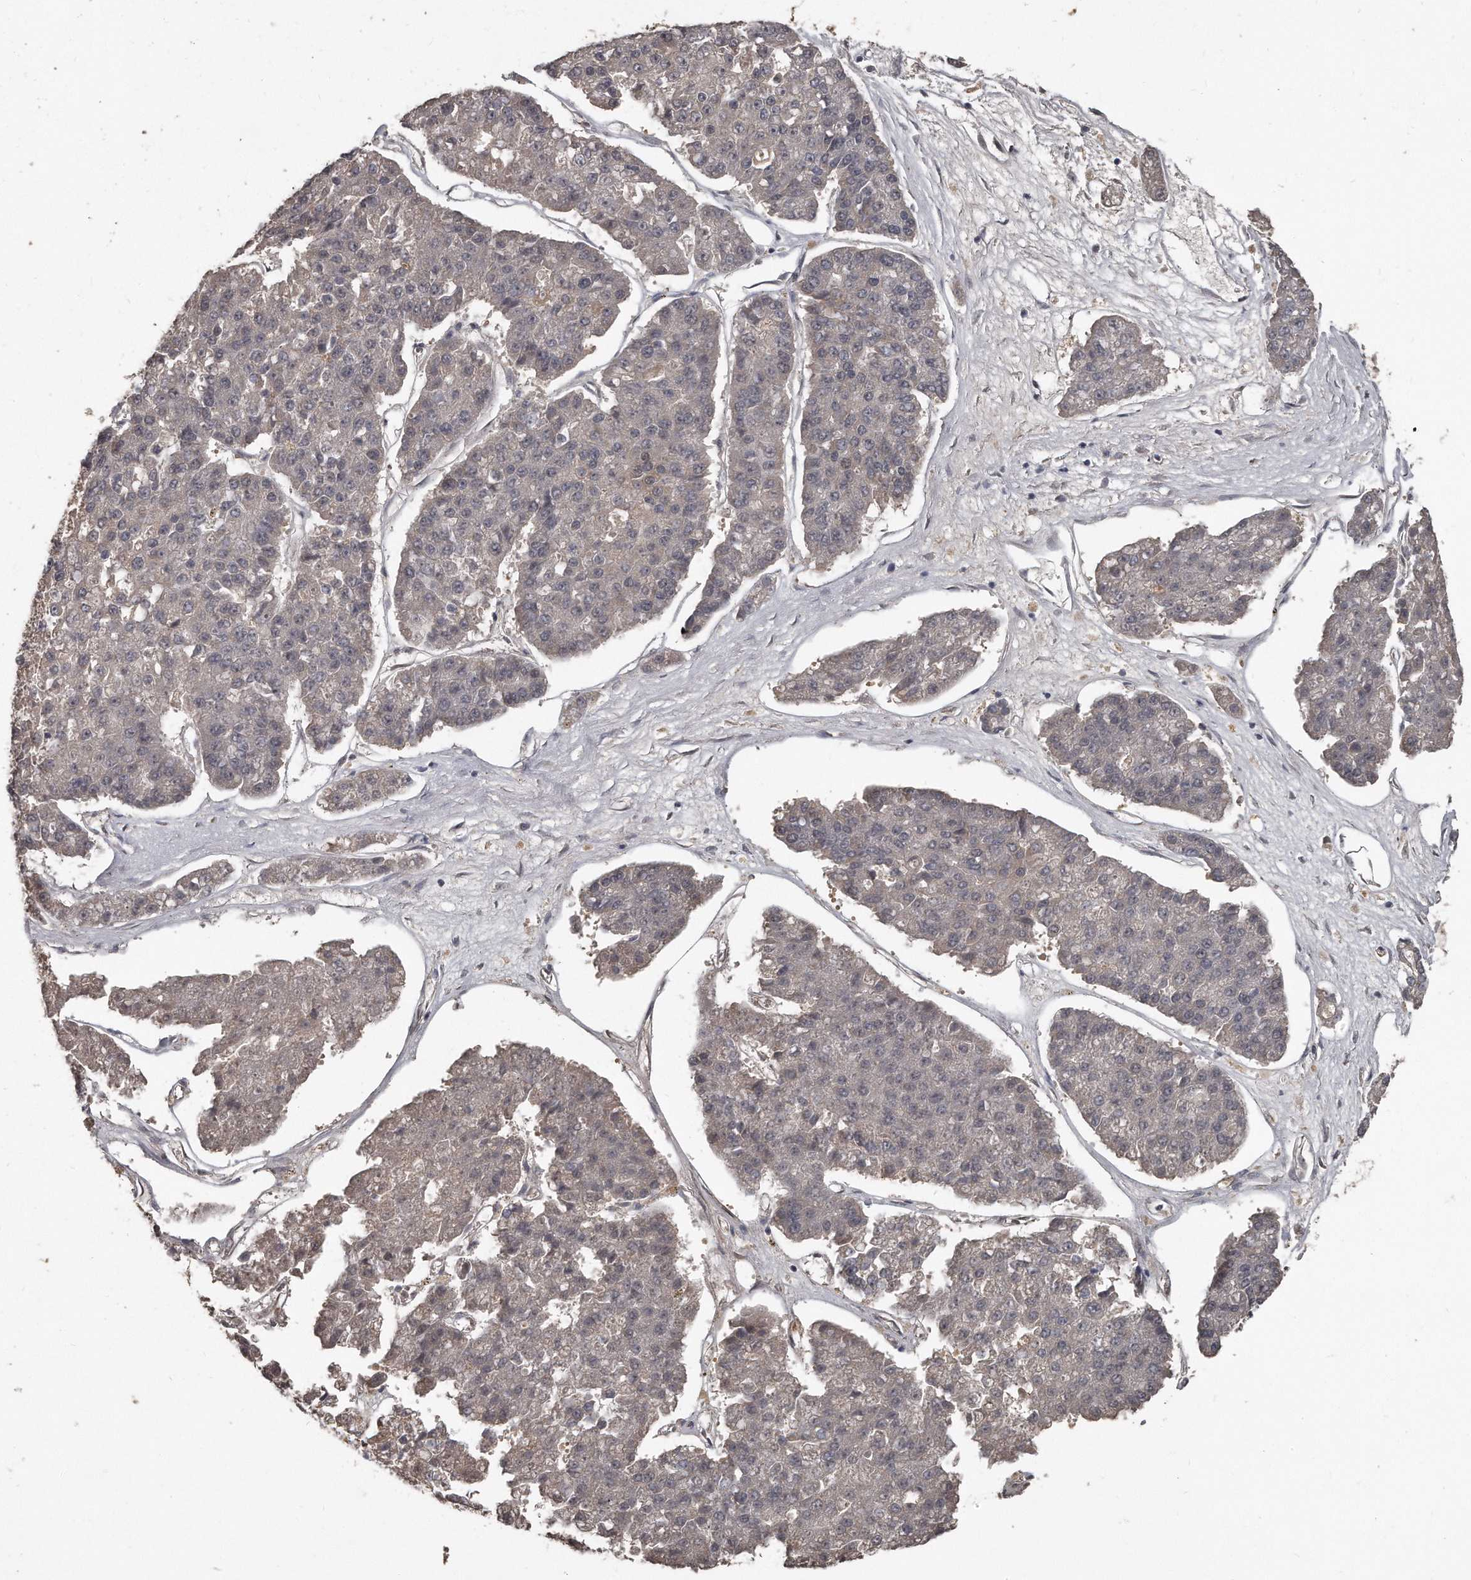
{"staining": {"intensity": "negative", "quantity": "none", "location": "none"}, "tissue": "pancreatic cancer", "cell_type": "Tumor cells", "image_type": "cancer", "snomed": [{"axis": "morphology", "description": "Adenocarcinoma, NOS"}, {"axis": "topography", "description": "Pancreas"}], "caption": "IHC image of neoplastic tissue: pancreatic adenocarcinoma stained with DAB exhibits no significant protein positivity in tumor cells. (Brightfield microscopy of DAB IHC at high magnification).", "gene": "GRB10", "patient": {"sex": "male", "age": 50}}